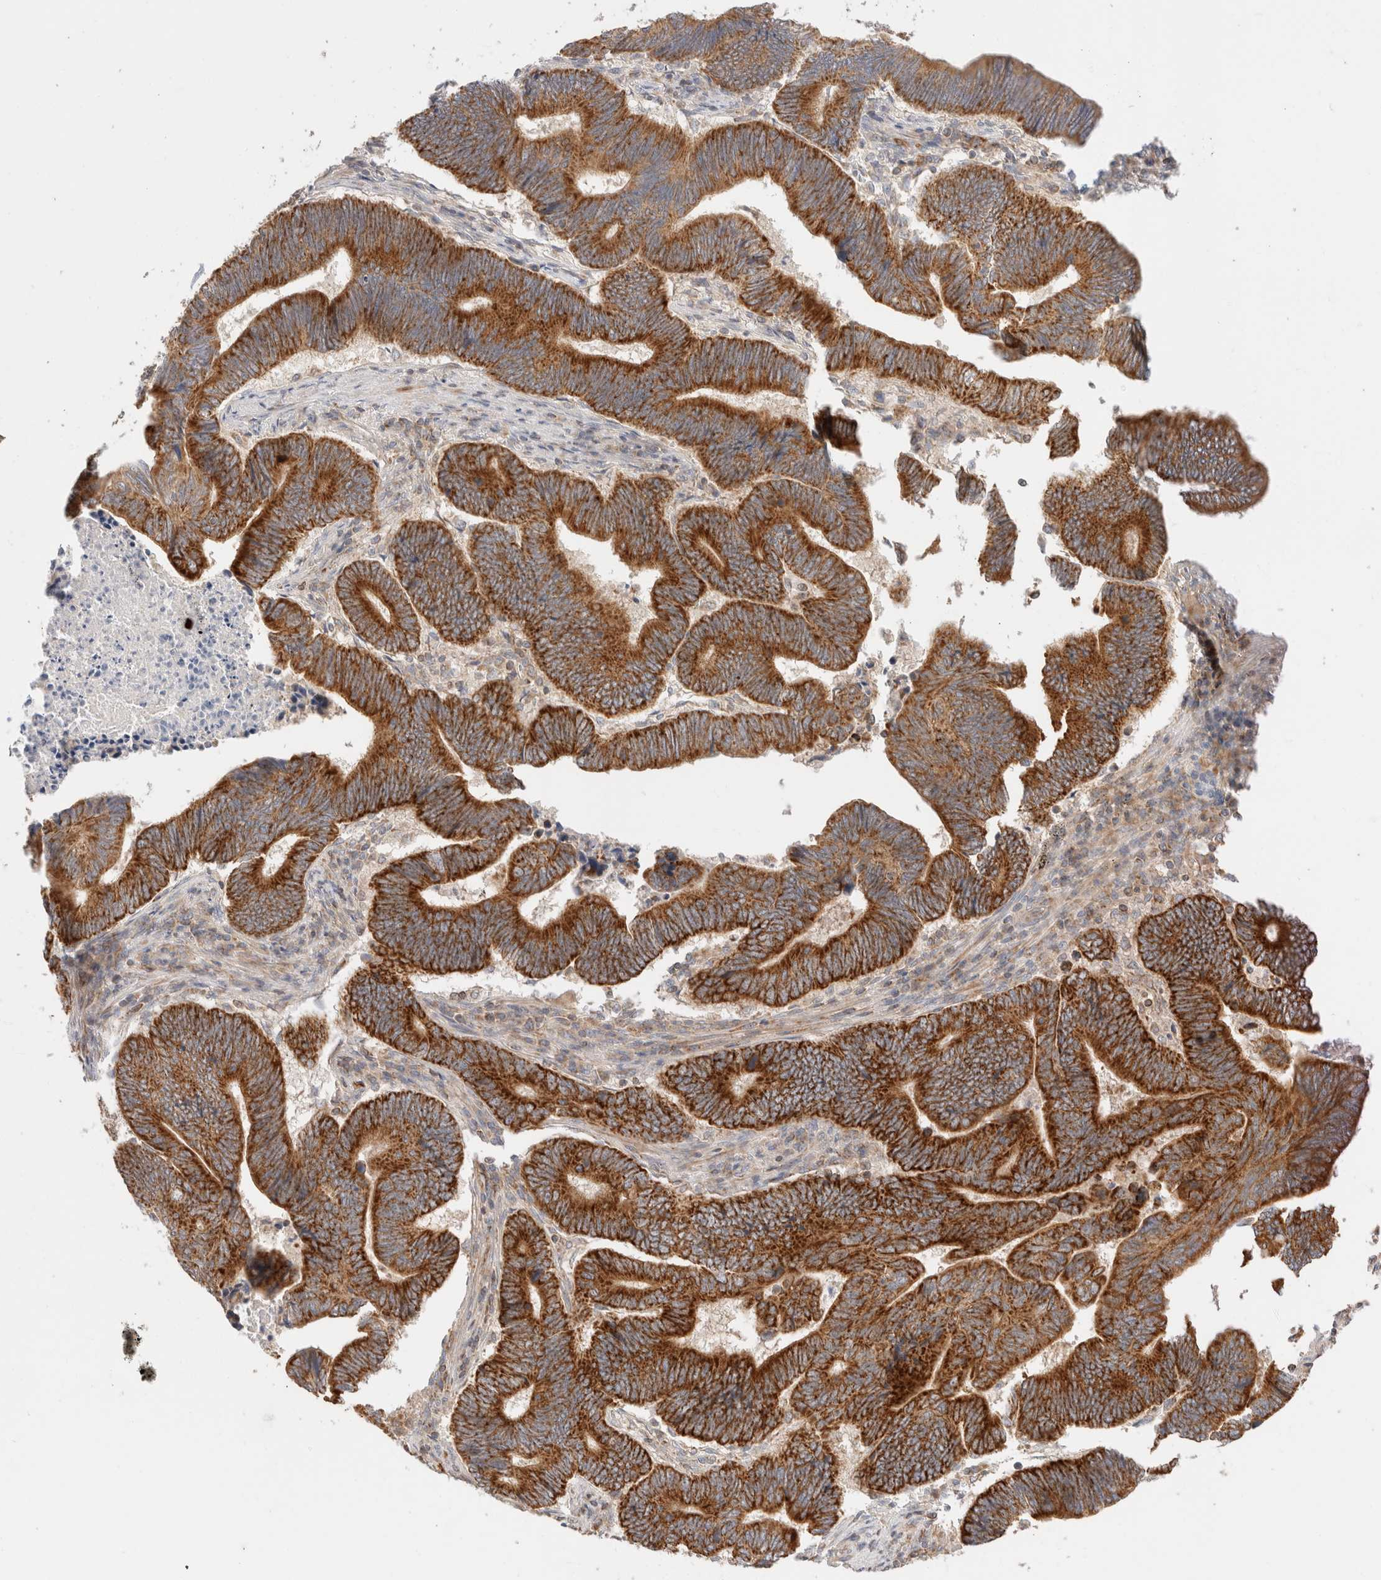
{"staining": {"intensity": "strong", "quantity": ">75%", "location": "cytoplasmic/membranous"}, "tissue": "pancreatic cancer", "cell_type": "Tumor cells", "image_type": "cancer", "snomed": [{"axis": "morphology", "description": "Adenocarcinoma, NOS"}, {"axis": "topography", "description": "Pancreas"}], "caption": "Pancreatic cancer was stained to show a protein in brown. There is high levels of strong cytoplasmic/membranous positivity in about >75% of tumor cells.", "gene": "MRM3", "patient": {"sex": "female", "age": 70}}